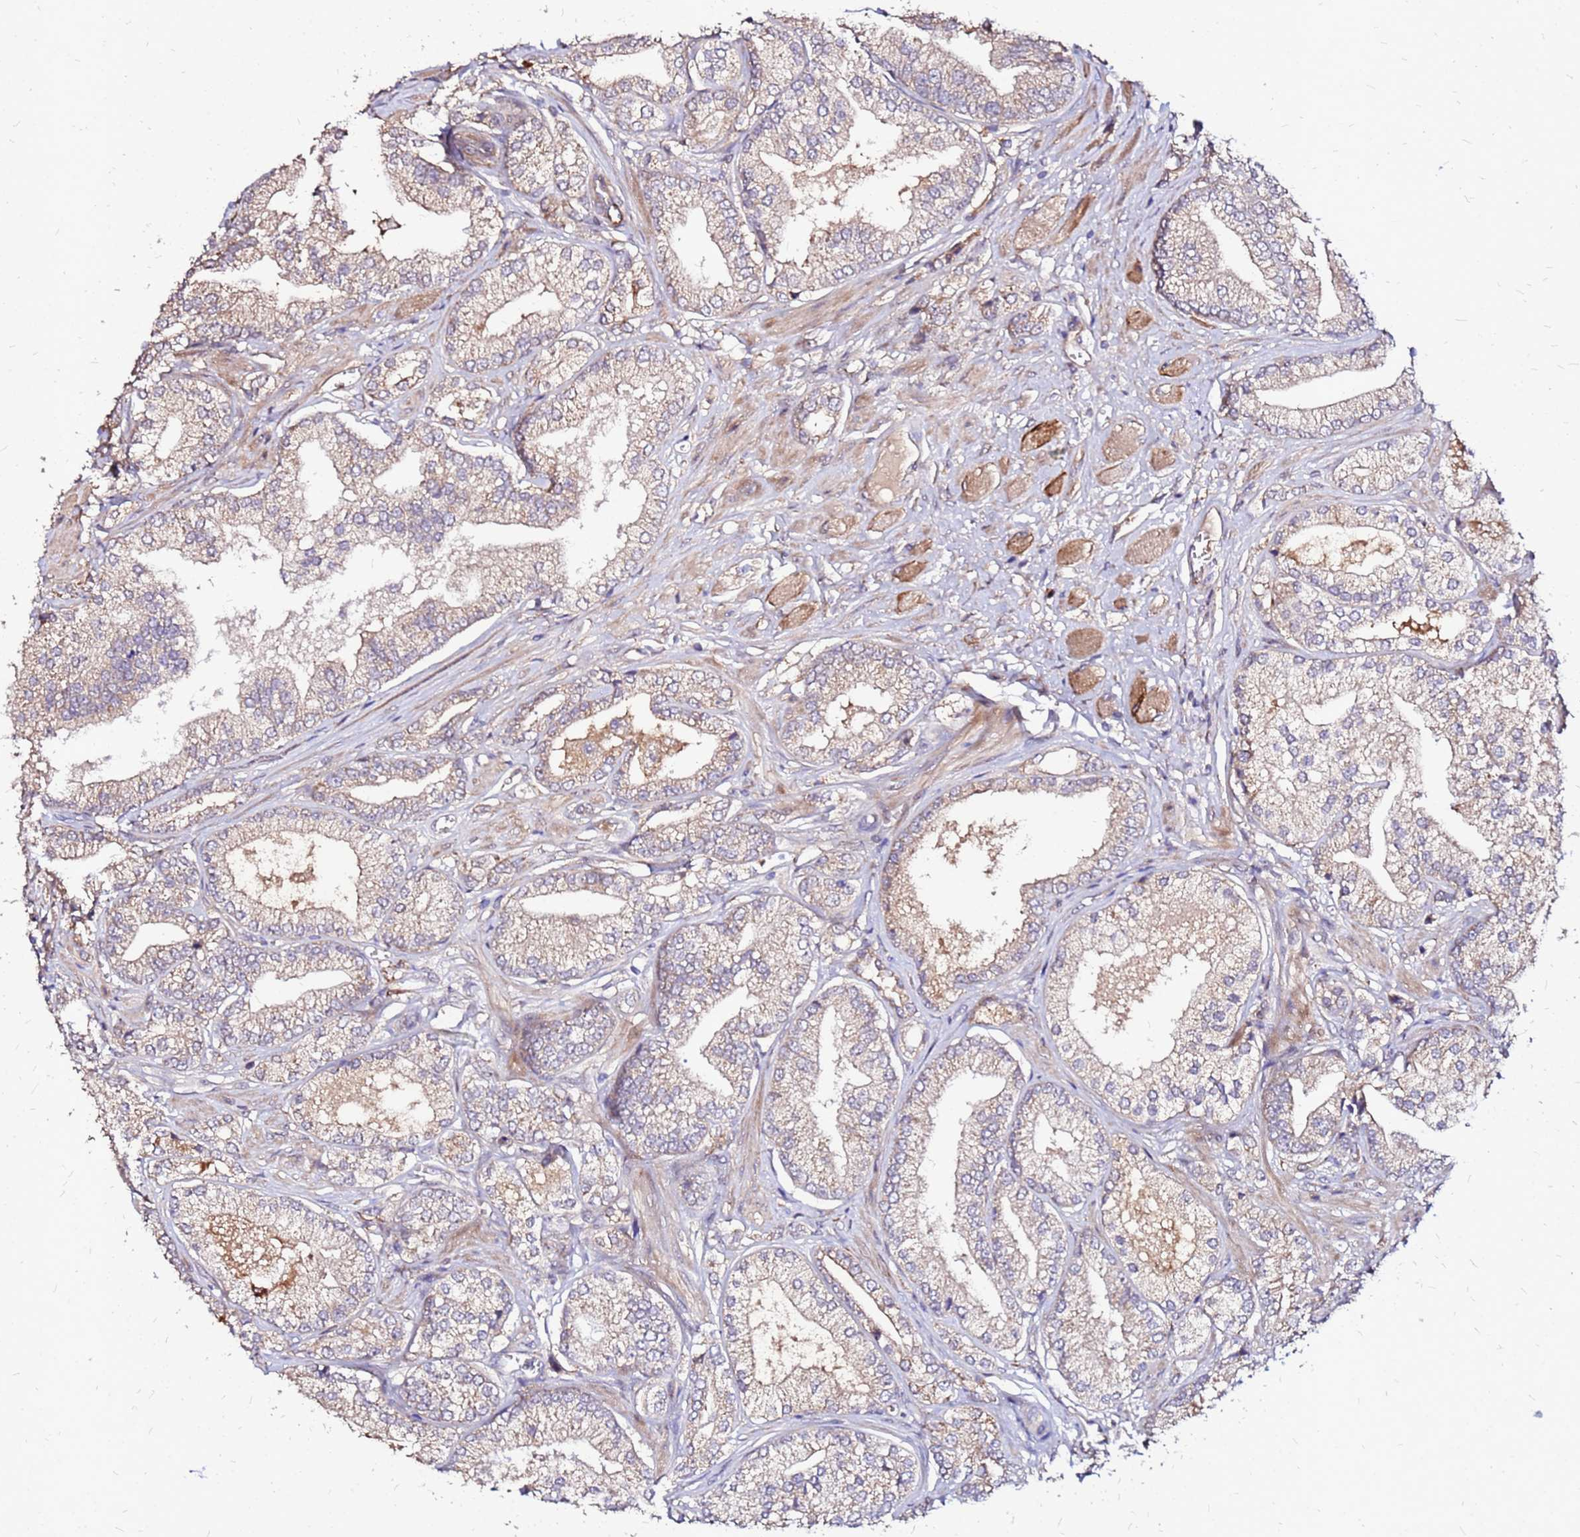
{"staining": {"intensity": "moderate", "quantity": "25%-75%", "location": "cytoplasmic/membranous"}, "tissue": "prostate cancer", "cell_type": "Tumor cells", "image_type": "cancer", "snomed": [{"axis": "morphology", "description": "Adenocarcinoma, High grade"}, {"axis": "topography", "description": "Prostate"}], "caption": "Prostate cancer (high-grade adenocarcinoma) stained with DAB (3,3'-diaminobenzidine) immunohistochemistry demonstrates medium levels of moderate cytoplasmic/membranous staining in approximately 25%-75% of tumor cells. The protein of interest is shown in brown color, while the nuclei are stained blue.", "gene": "ARHGEF5", "patient": {"sex": "male", "age": 50}}